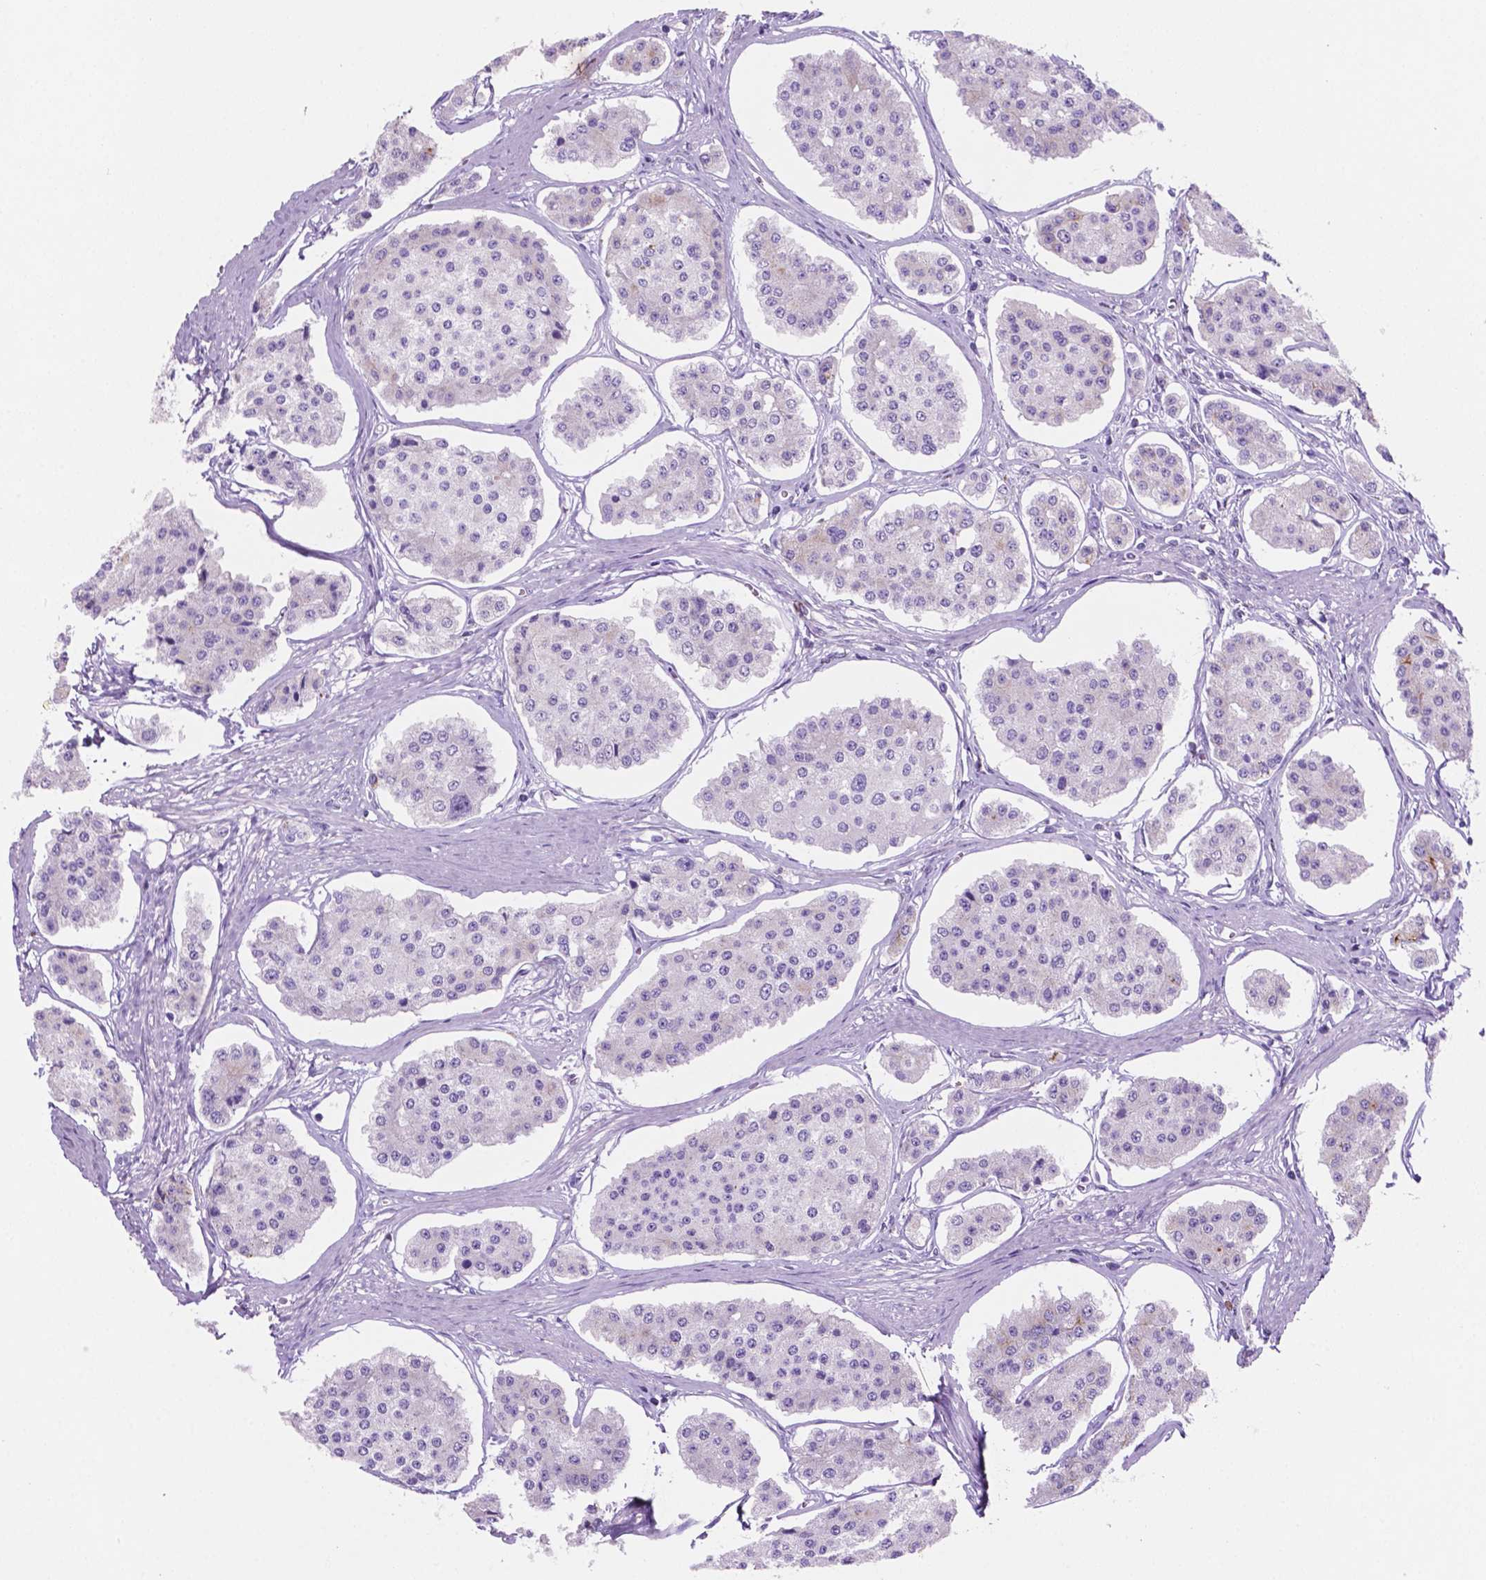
{"staining": {"intensity": "negative", "quantity": "none", "location": "none"}, "tissue": "carcinoid", "cell_type": "Tumor cells", "image_type": "cancer", "snomed": [{"axis": "morphology", "description": "Carcinoid, malignant, NOS"}, {"axis": "topography", "description": "Small intestine"}], "caption": "DAB immunohistochemical staining of human carcinoid demonstrates no significant positivity in tumor cells.", "gene": "POU4F1", "patient": {"sex": "female", "age": 65}}